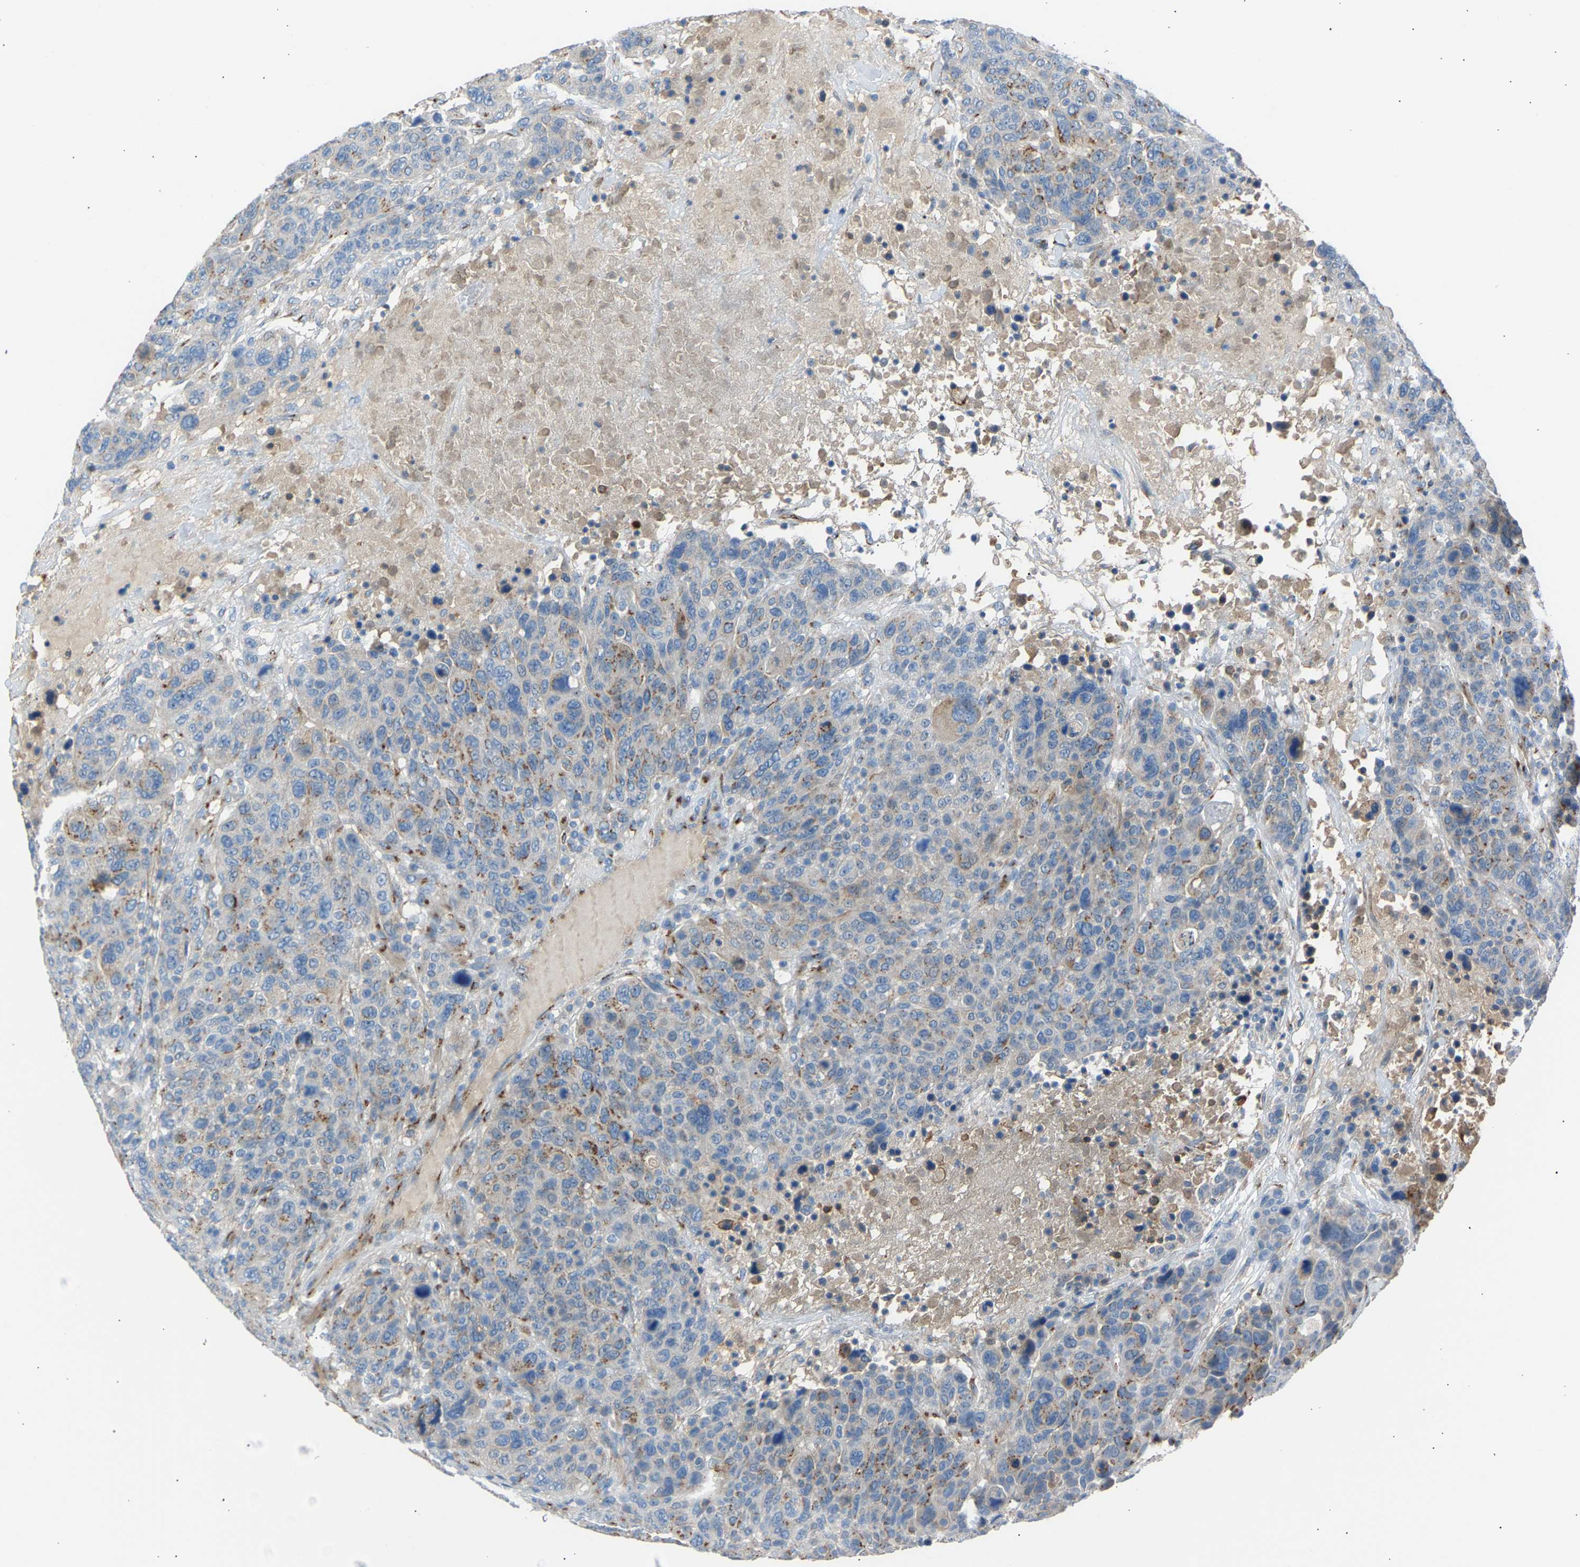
{"staining": {"intensity": "moderate", "quantity": "25%-75%", "location": "cytoplasmic/membranous"}, "tissue": "breast cancer", "cell_type": "Tumor cells", "image_type": "cancer", "snomed": [{"axis": "morphology", "description": "Duct carcinoma"}, {"axis": "topography", "description": "Breast"}], "caption": "Human infiltrating ductal carcinoma (breast) stained with a brown dye reveals moderate cytoplasmic/membranous positive expression in about 25%-75% of tumor cells.", "gene": "CYREN", "patient": {"sex": "female", "age": 37}}